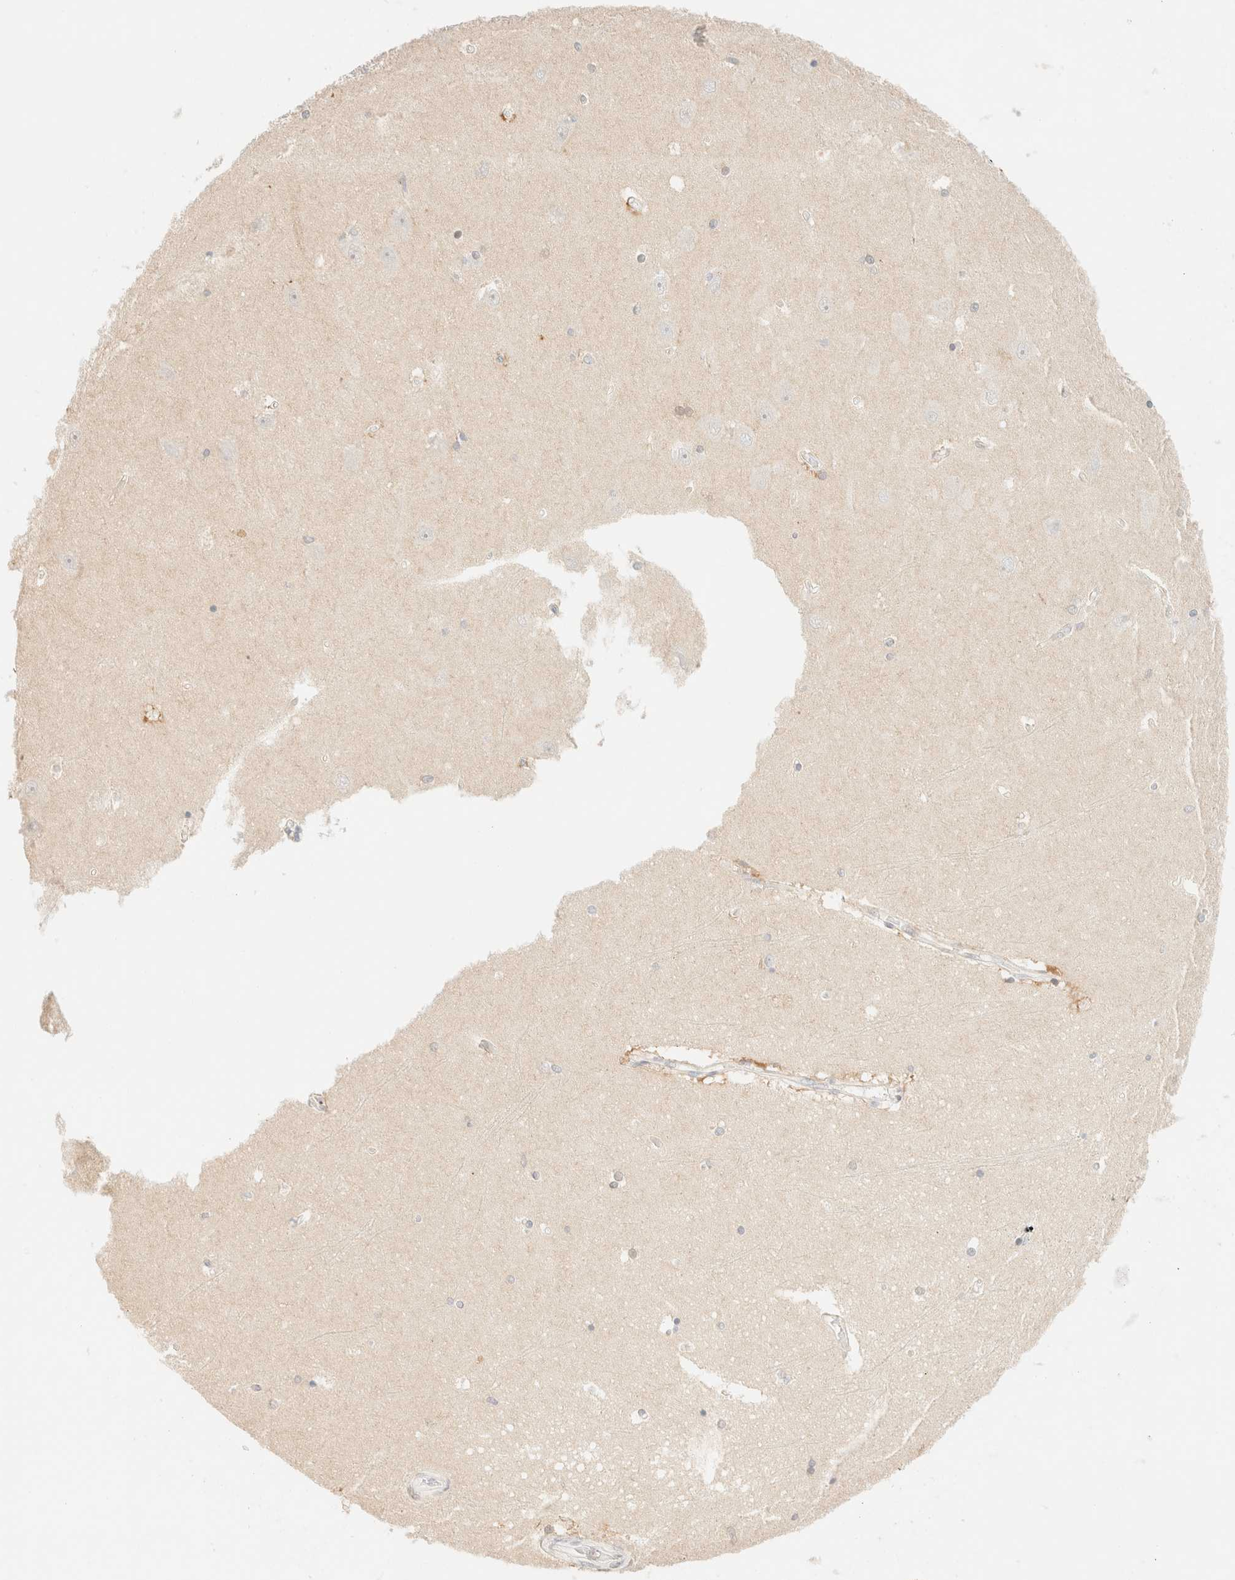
{"staining": {"intensity": "negative", "quantity": "none", "location": "none"}, "tissue": "hippocampus", "cell_type": "Glial cells", "image_type": "normal", "snomed": [{"axis": "morphology", "description": "Normal tissue, NOS"}, {"axis": "topography", "description": "Hippocampus"}], "caption": "Histopathology image shows no significant protein expression in glial cells of normal hippocampus. Brightfield microscopy of IHC stained with DAB (3,3'-diaminobenzidine) (brown) and hematoxylin (blue), captured at high magnification.", "gene": "TSR1", "patient": {"sex": "male", "age": 45}}